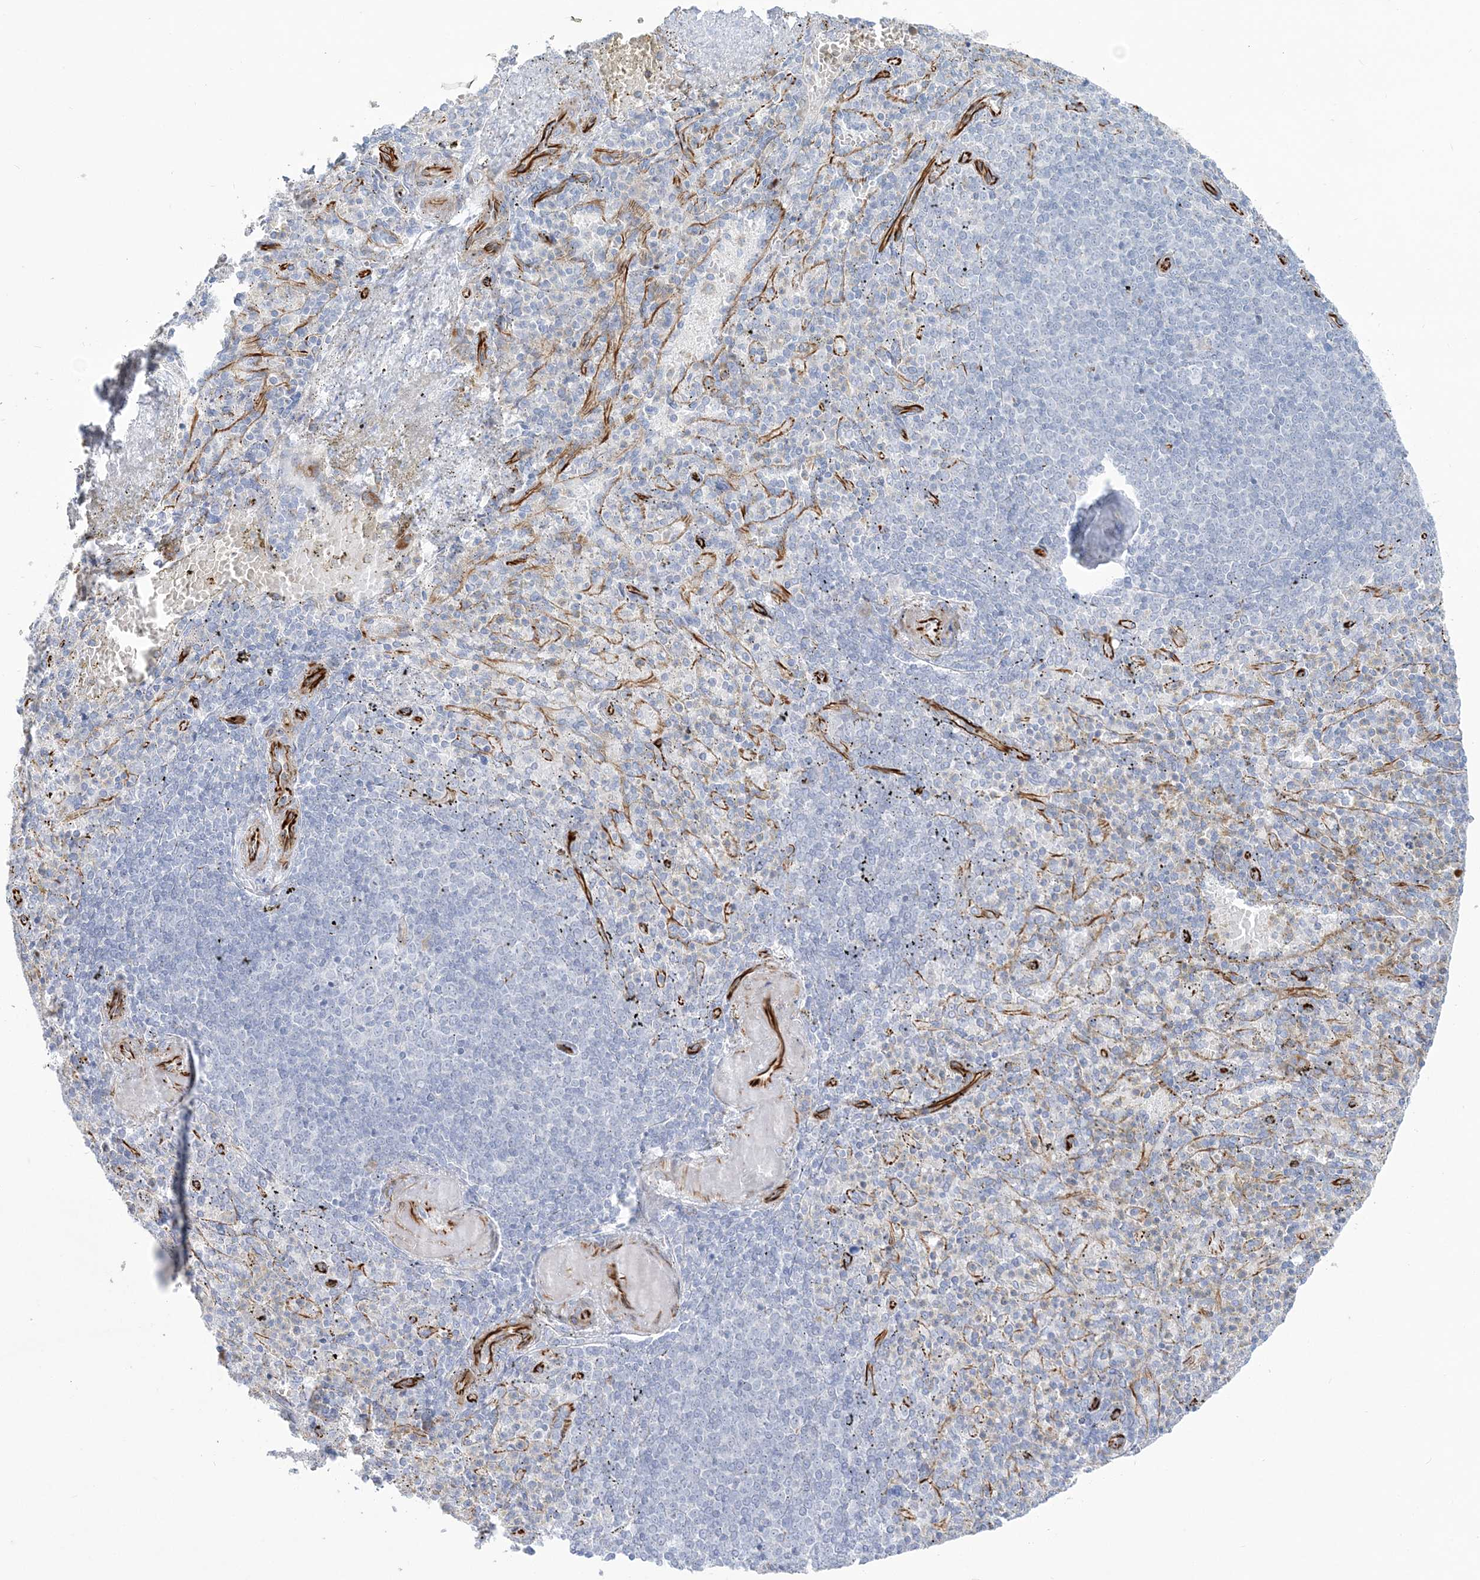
{"staining": {"intensity": "negative", "quantity": "none", "location": "none"}, "tissue": "spleen", "cell_type": "Cells in red pulp", "image_type": "normal", "snomed": [{"axis": "morphology", "description": "Normal tissue, NOS"}, {"axis": "topography", "description": "Spleen"}], "caption": "Immunohistochemistry (IHC) image of benign human spleen stained for a protein (brown), which displays no expression in cells in red pulp. Nuclei are stained in blue.", "gene": "PPIL6", "patient": {"sex": "female", "age": 74}}